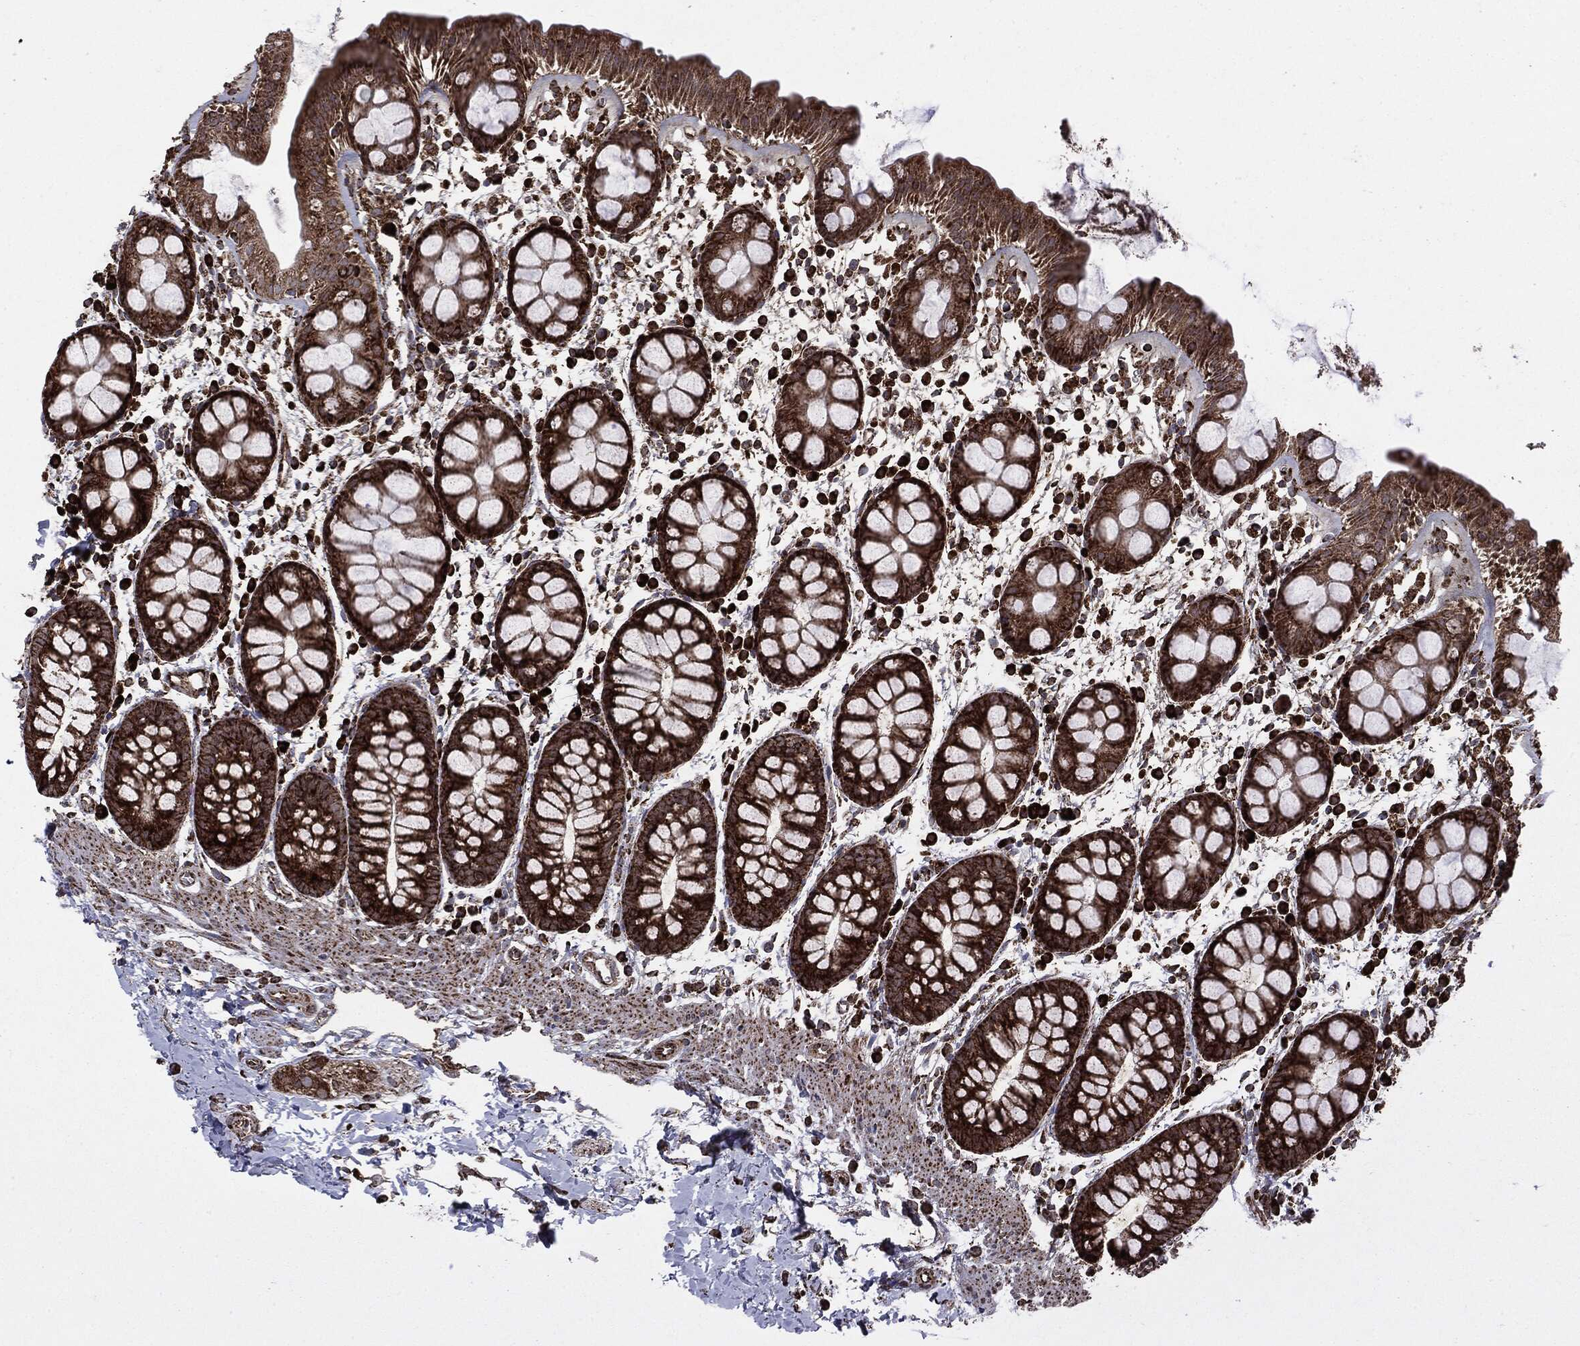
{"staining": {"intensity": "strong", "quantity": ">75%", "location": "cytoplasmic/membranous"}, "tissue": "rectum", "cell_type": "Glandular cells", "image_type": "normal", "snomed": [{"axis": "morphology", "description": "Normal tissue, NOS"}, {"axis": "topography", "description": "Rectum"}], "caption": "This is an image of immunohistochemistry (IHC) staining of unremarkable rectum, which shows strong expression in the cytoplasmic/membranous of glandular cells.", "gene": "MAP2K1", "patient": {"sex": "male", "age": 57}}